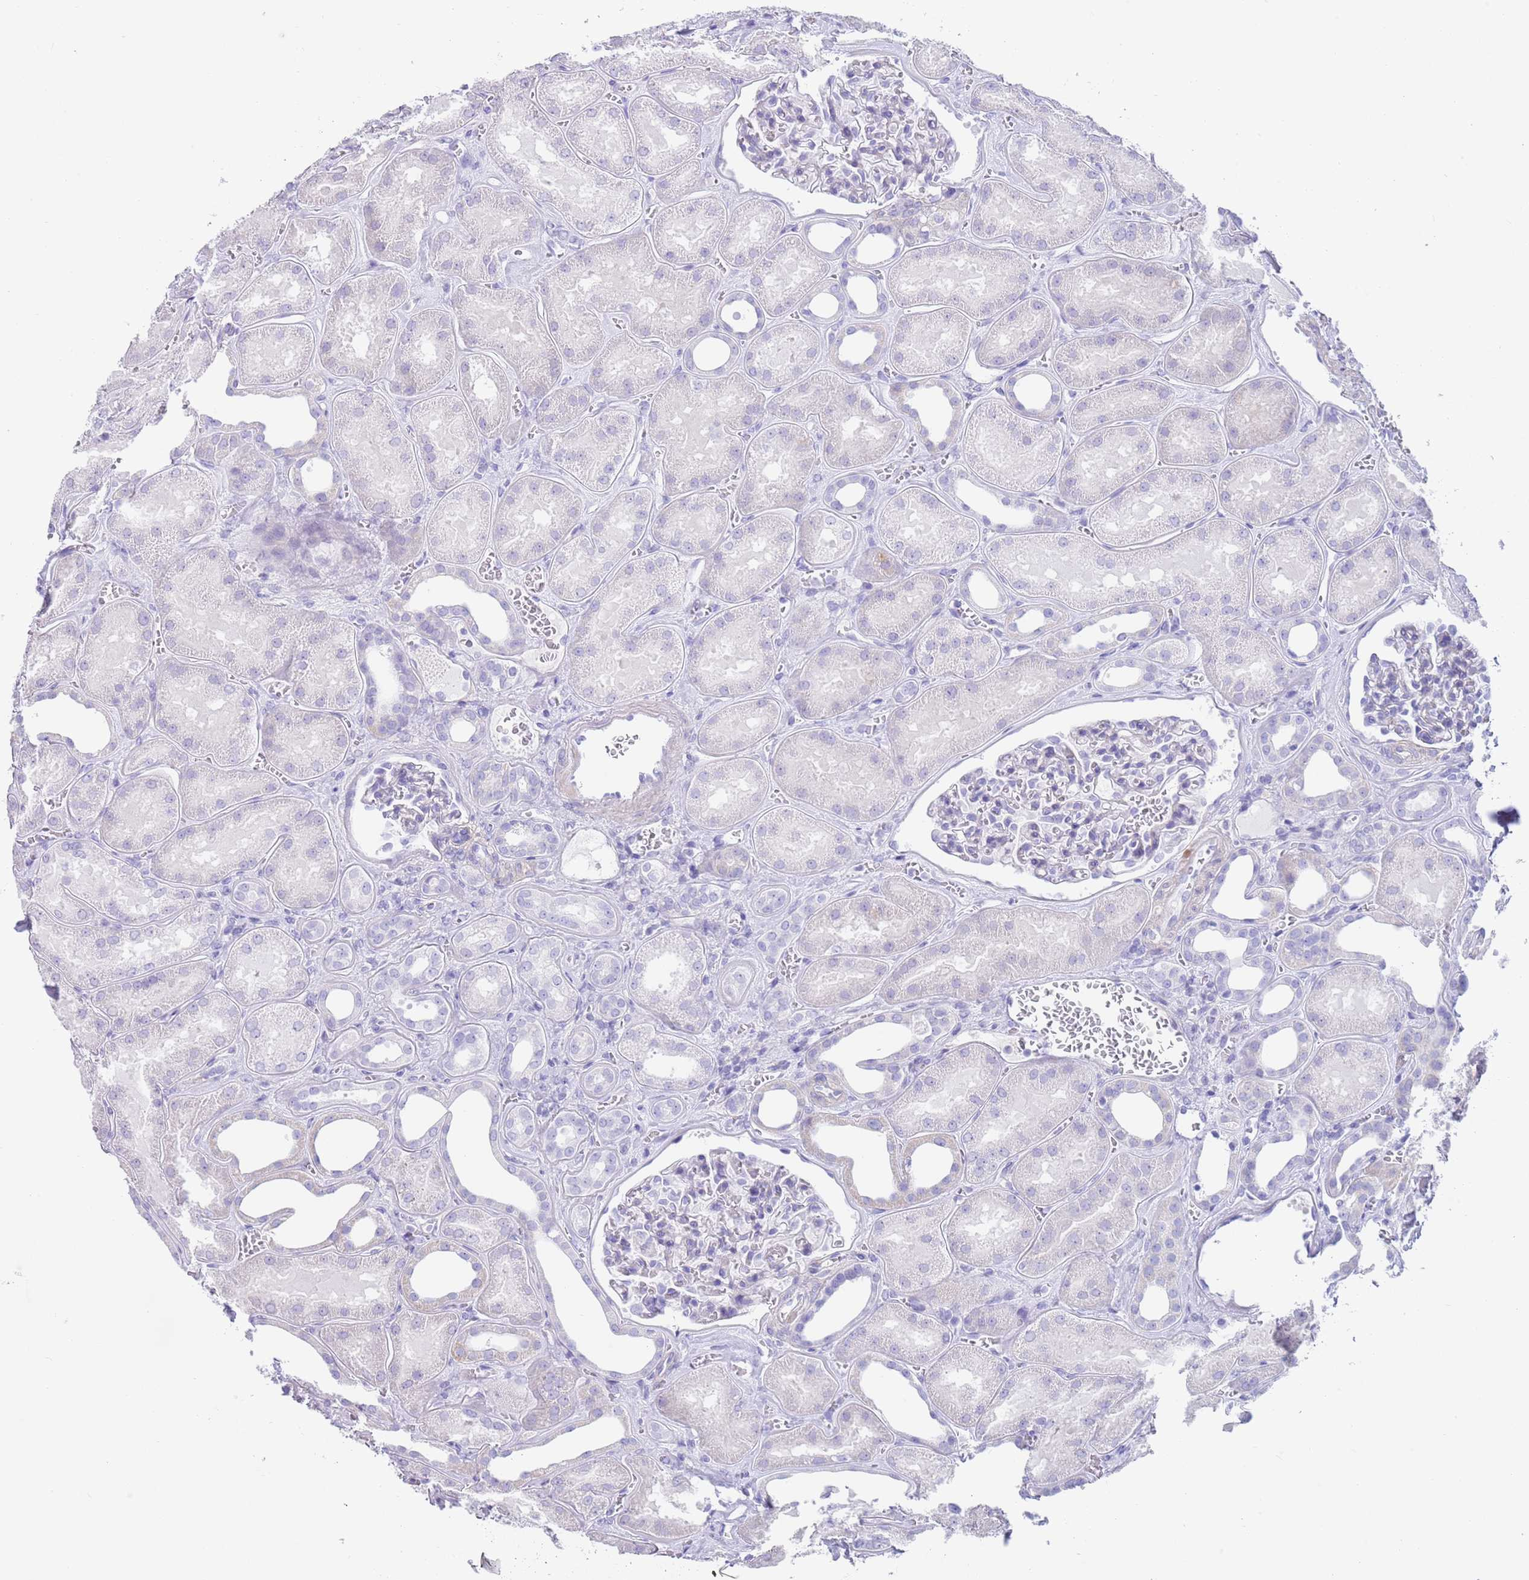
{"staining": {"intensity": "negative", "quantity": "none", "location": "none"}, "tissue": "kidney", "cell_type": "Cells in glomeruli", "image_type": "normal", "snomed": [{"axis": "morphology", "description": "Normal tissue, NOS"}, {"axis": "morphology", "description": "Adenocarcinoma, NOS"}, {"axis": "topography", "description": "Kidney"}], "caption": "Immunohistochemical staining of benign kidney displays no significant expression in cells in glomeruli.", "gene": "CPXM2", "patient": {"sex": "female", "age": 68}}